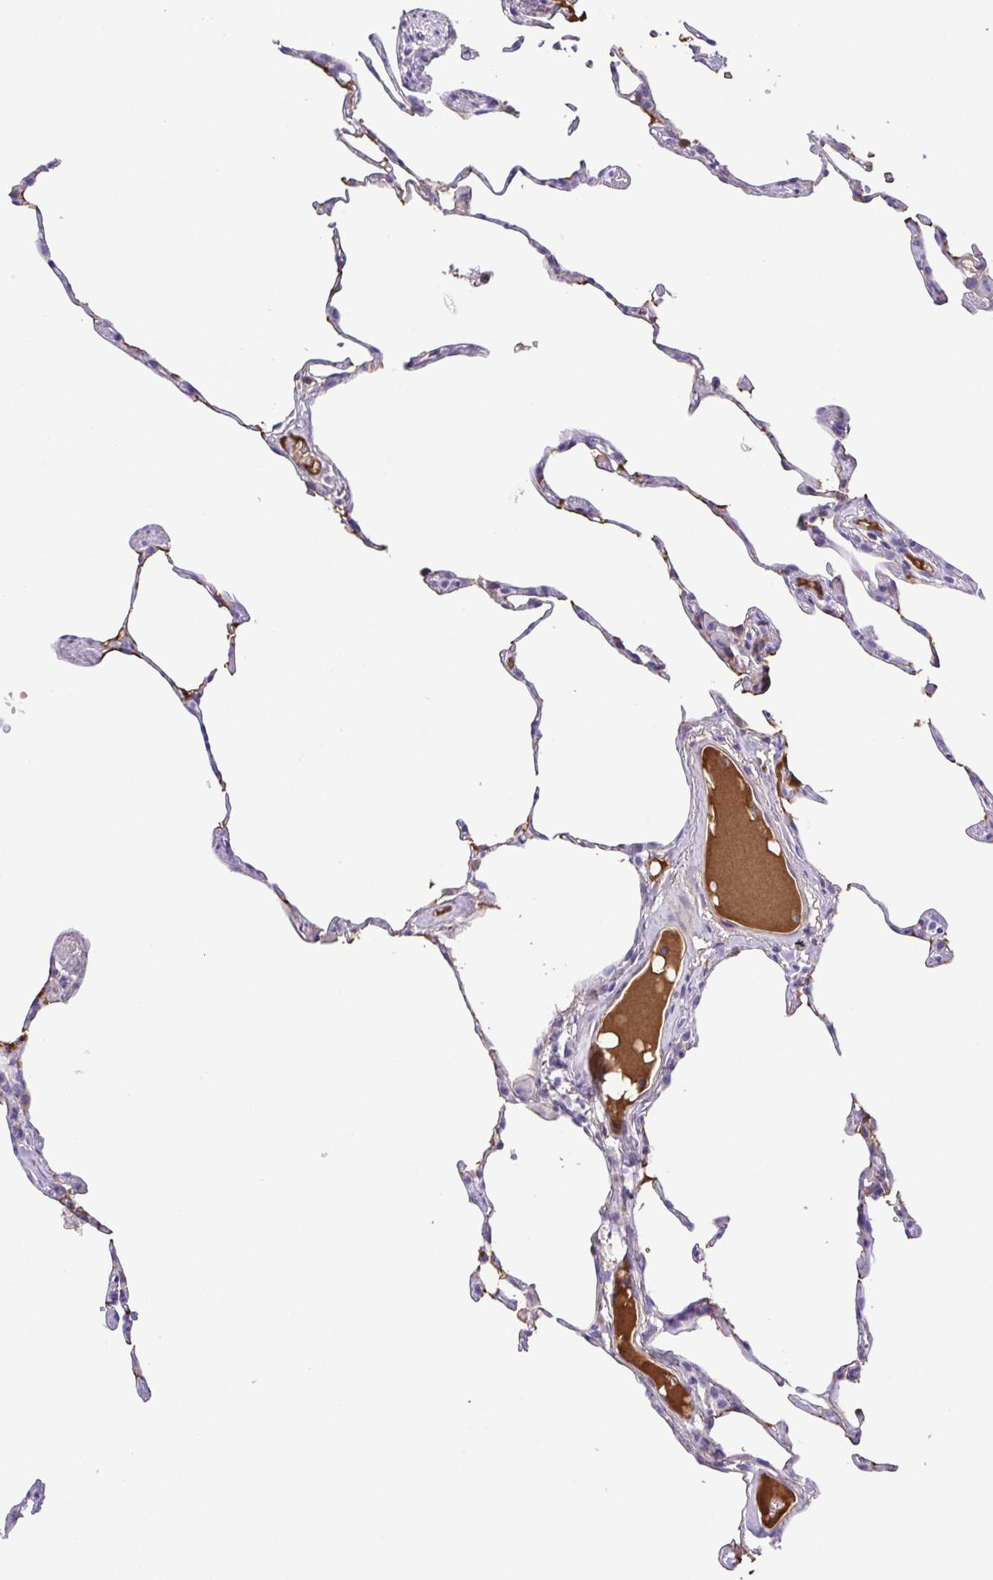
{"staining": {"intensity": "negative", "quantity": "none", "location": "none"}, "tissue": "lung", "cell_type": "Alveolar cells", "image_type": "normal", "snomed": [{"axis": "morphology", "description": "Normal tissue, NOS"}, {"axis": "topography", "description": "Lung"}], "caption": "IHC image of benign human lung stained for a protein (brown), which demonstrates no positivity in alveolar cells.", "gene": "IGFL1", "patient": {"sex": "female", "age": 57}}